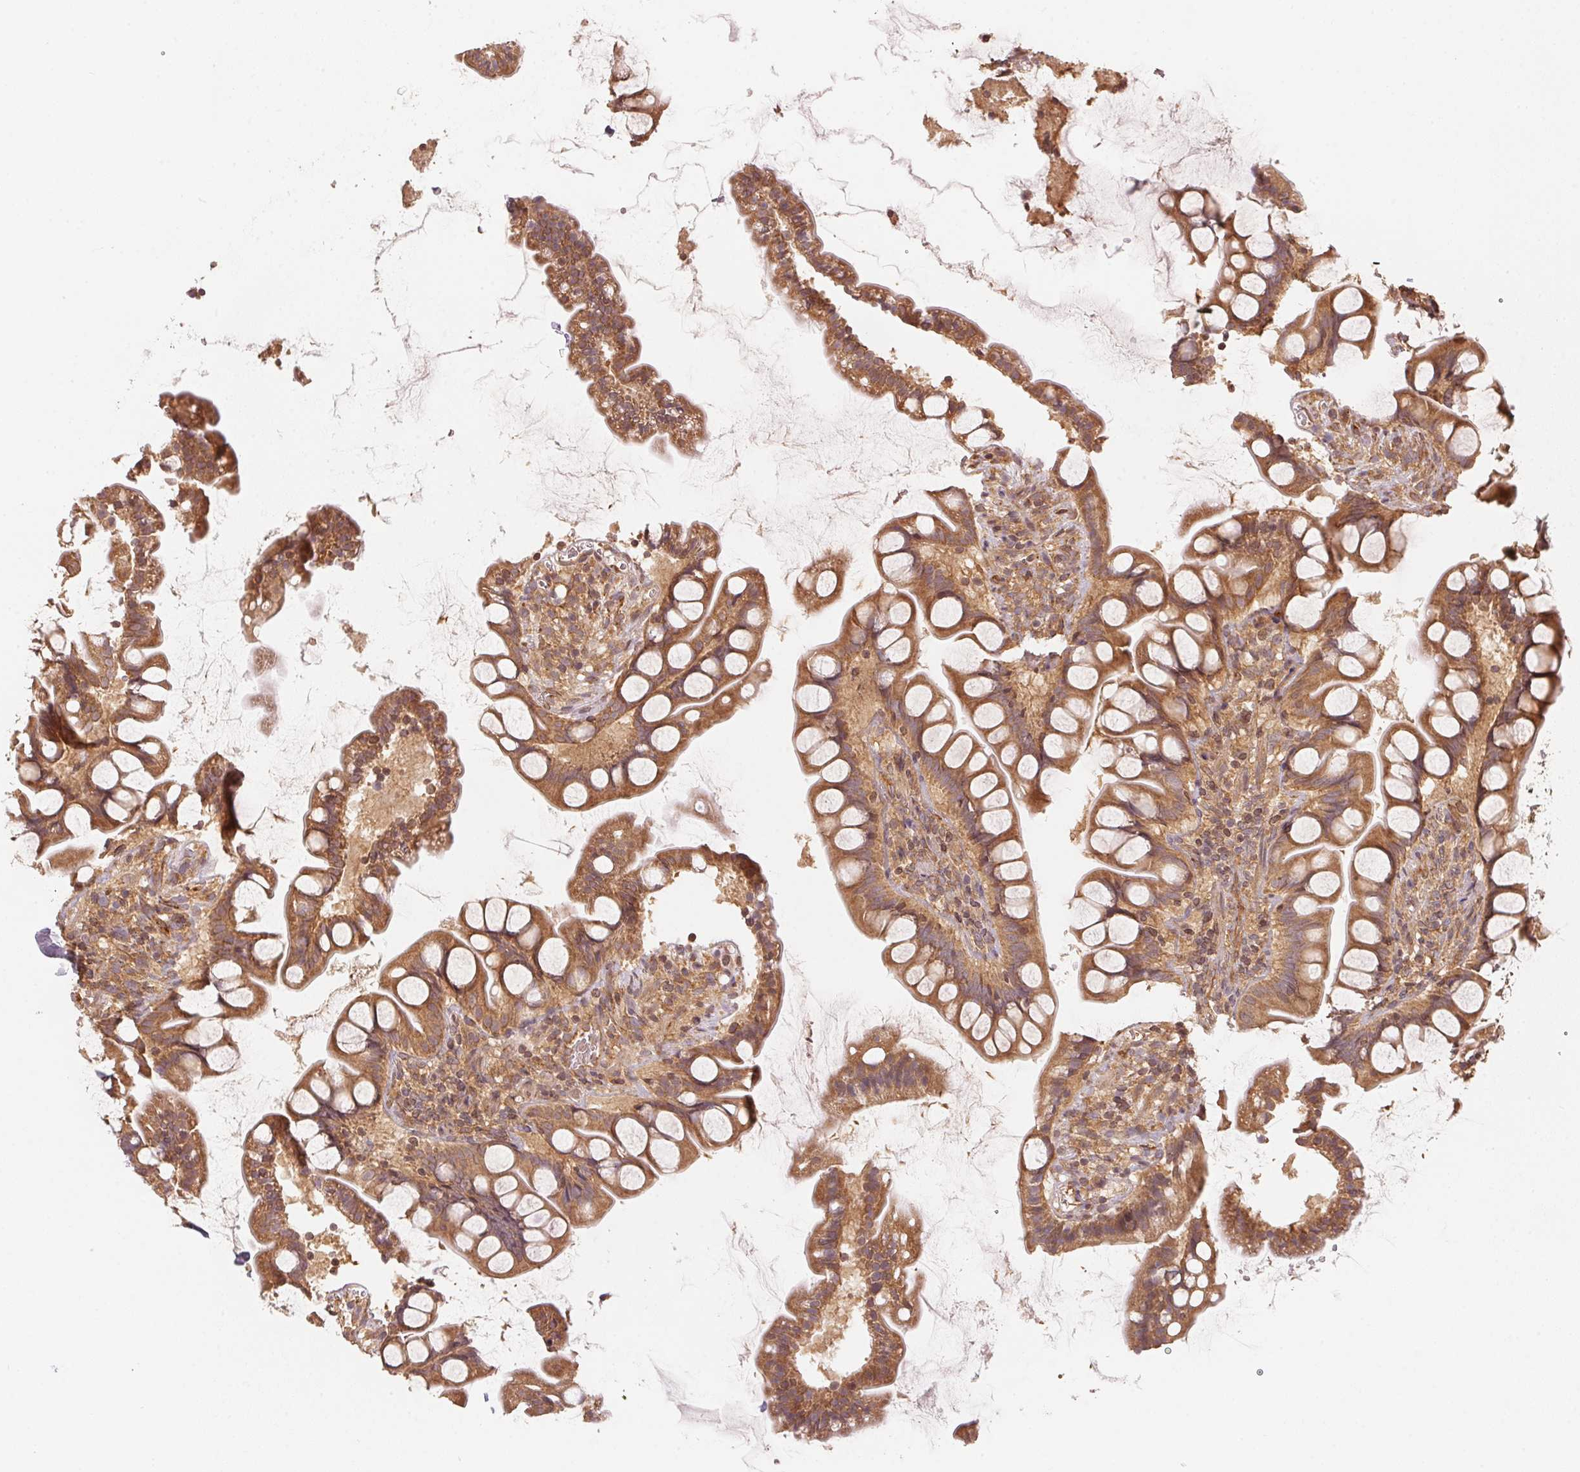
{"staining": {"intensity": "moderate", "quantity": ">75%", "location": "cytoplasmic/membranous"}, "tissue": "small intestine", "cell_type": "Glandular cells", "image_type": "normal", "snomed": [{"axis": "morphology", "description": "Normal tissue, NOS"}, {"axis": "topography", "description": "Small intestine"}], "caption": "A high-resolution photomicrograph shows immunohistochemistry (IHC) staining of normal small intestine, which demonstrates moderate cytoplasmic/membranous expression in about >75% of glandular cells.", "gene": "STRN4", "patient": {"sex": "male", "age": 70}}